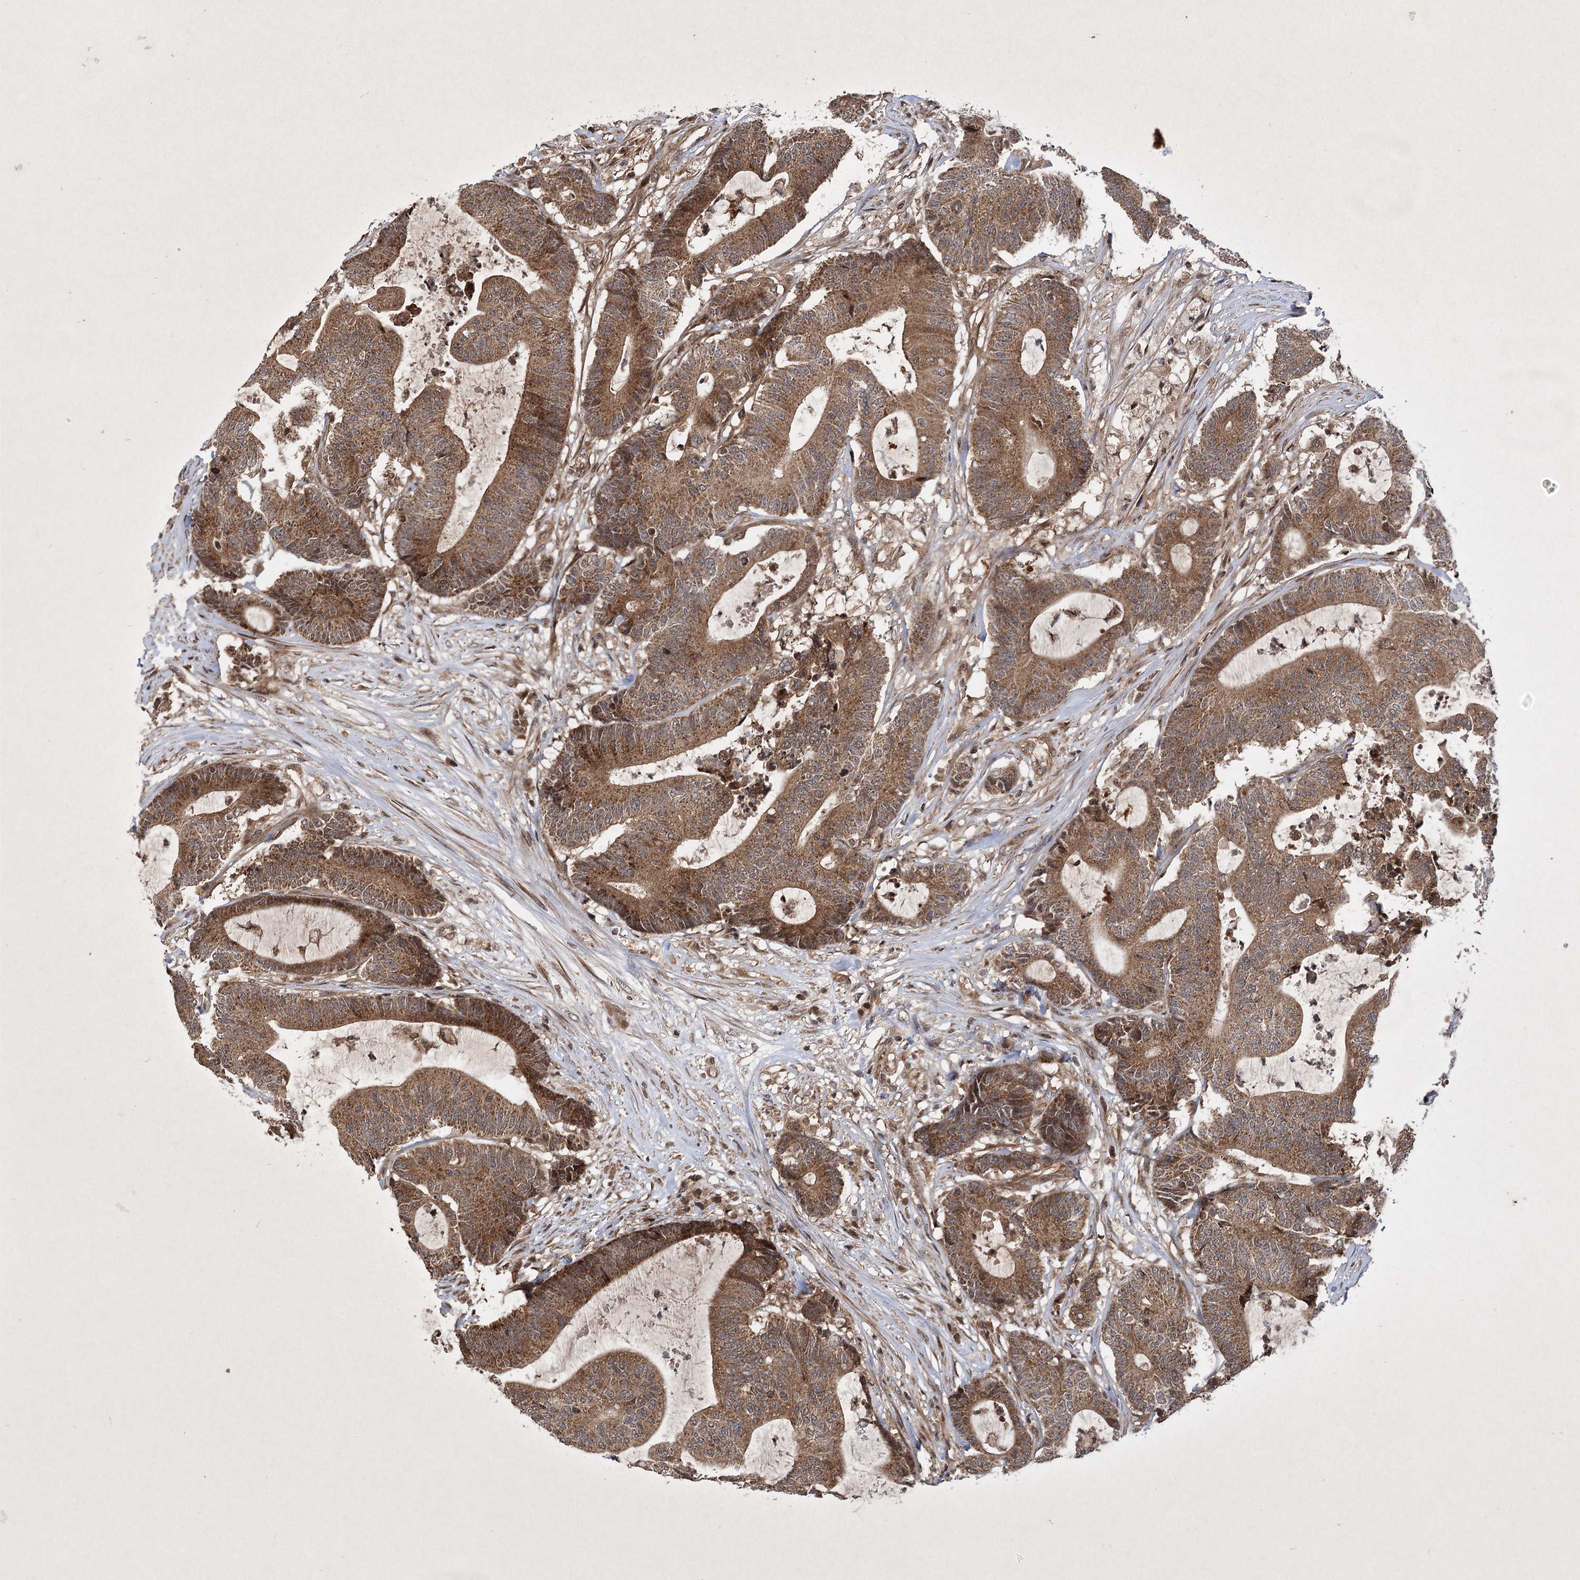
{"staining": {"intensity": "moderate", "quantity": ">75%", "location": "cytoplasmic/membranous"}, "tissue": "colorectal cancer", "cell_type": "Tumor cells", "image_type": "cancer", "snomed": [{"axis": "morphology", "description": "Adenocarcinoma, NOS"}, {"axis": "topography", "description": "Colon"}], "caption": "Immunohistochemical staining of colorectal cancer shows medium levels of moderate cytoplasmic/membranous staining in about >75% of tumor cells.", "gene": "INSIG2", "patient": {"sex": "female", "age": 84}}